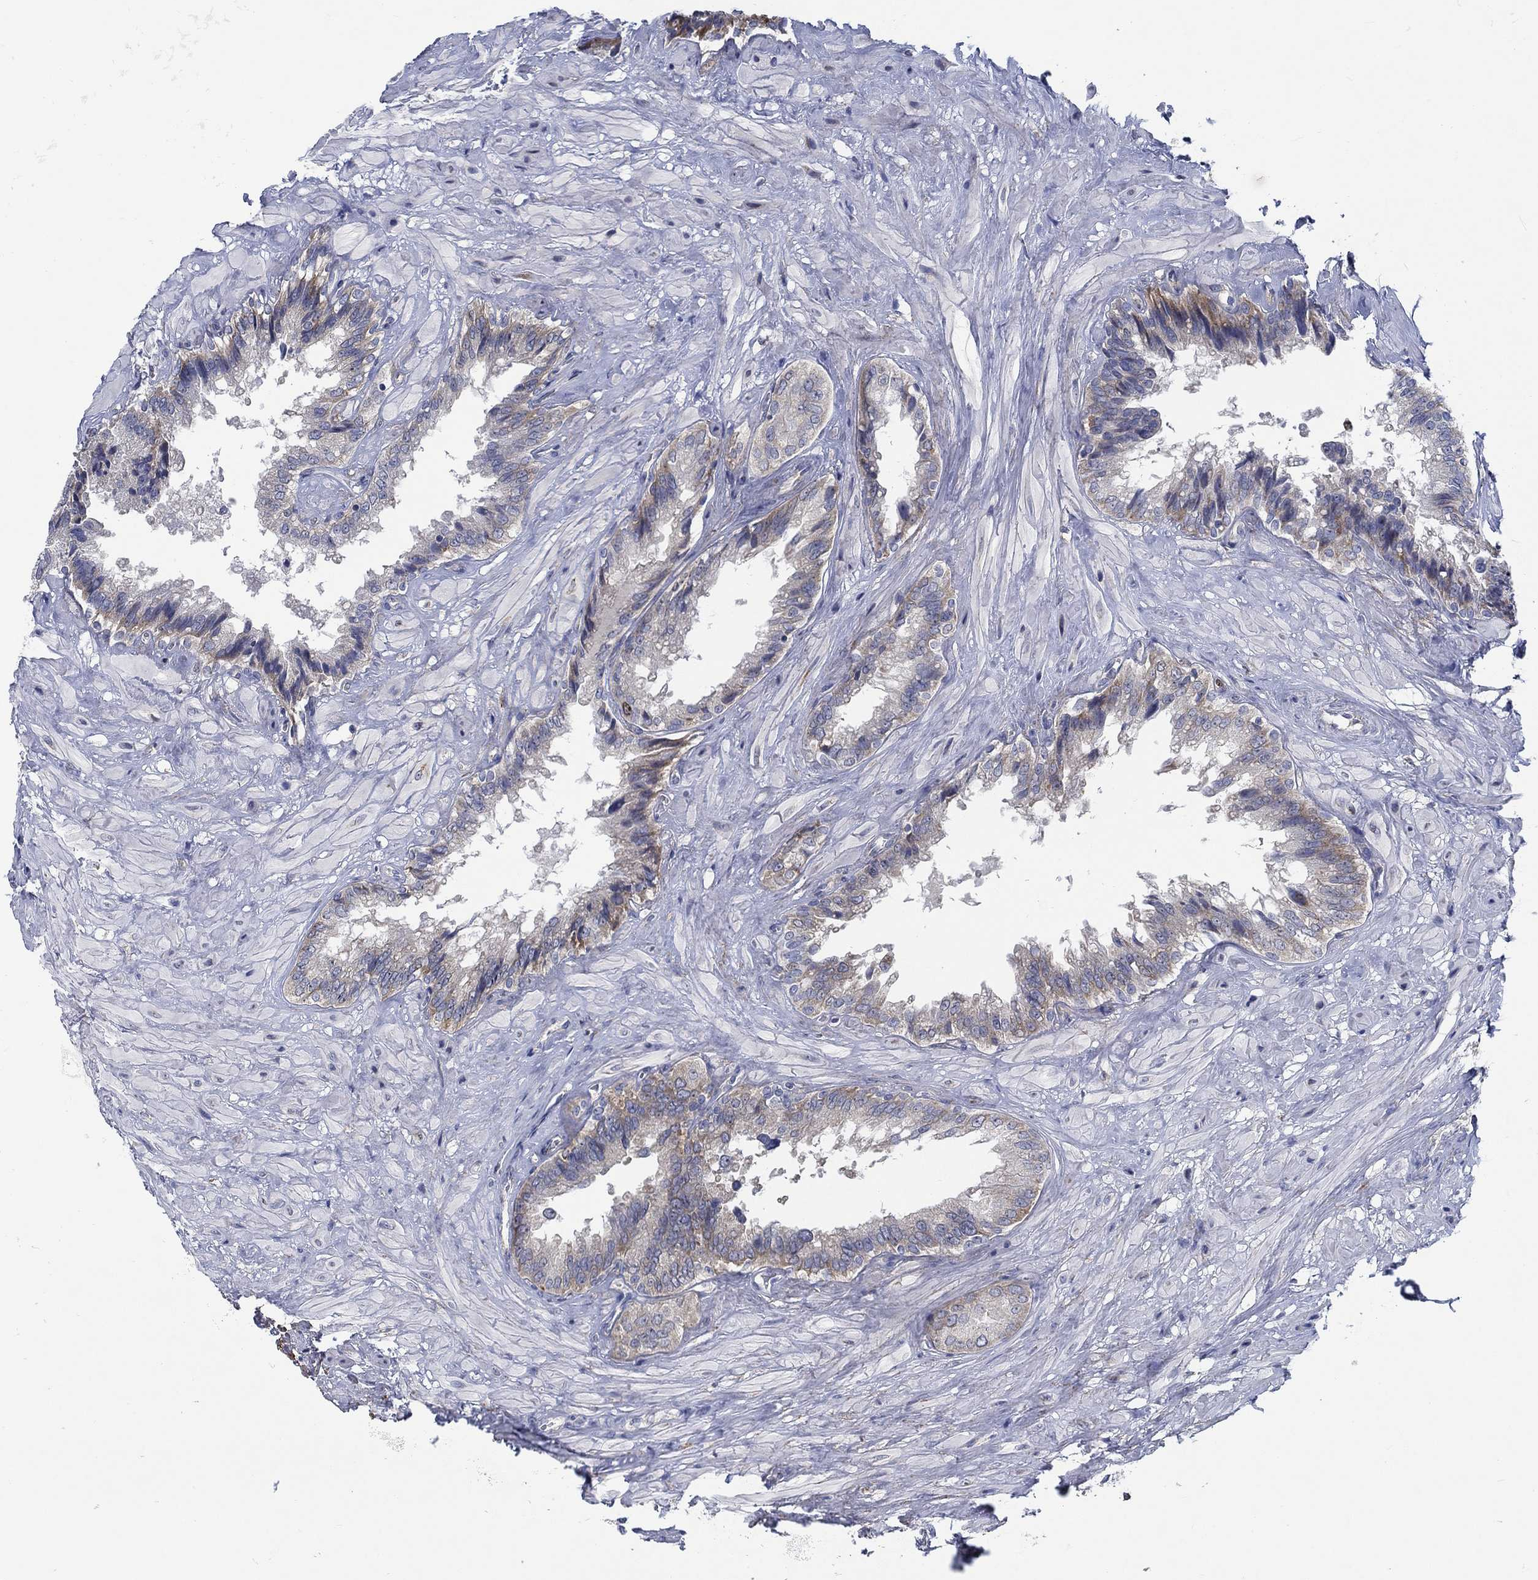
{"staining": {"intensity": "weak", "quantity": "<25%", "location": "cytoplasmic/membranous"}, "tissue": "seminal vesicle", "cell_type": "Glandular cells", "image_type": "normal", "snomed": [{"axis": "morphology", "description": "Normal tissue, NOS"}, {"axis": "topography", "description": "Seminal veicle"}], "caption": "Immunohistochemistry image of benign seminal vesicle: human seminal vesicle stained with DAB reveals no significant protein expression in glandular cells.", "gene": "MMP24", "patient": {"sex": "male", "age": 67}}